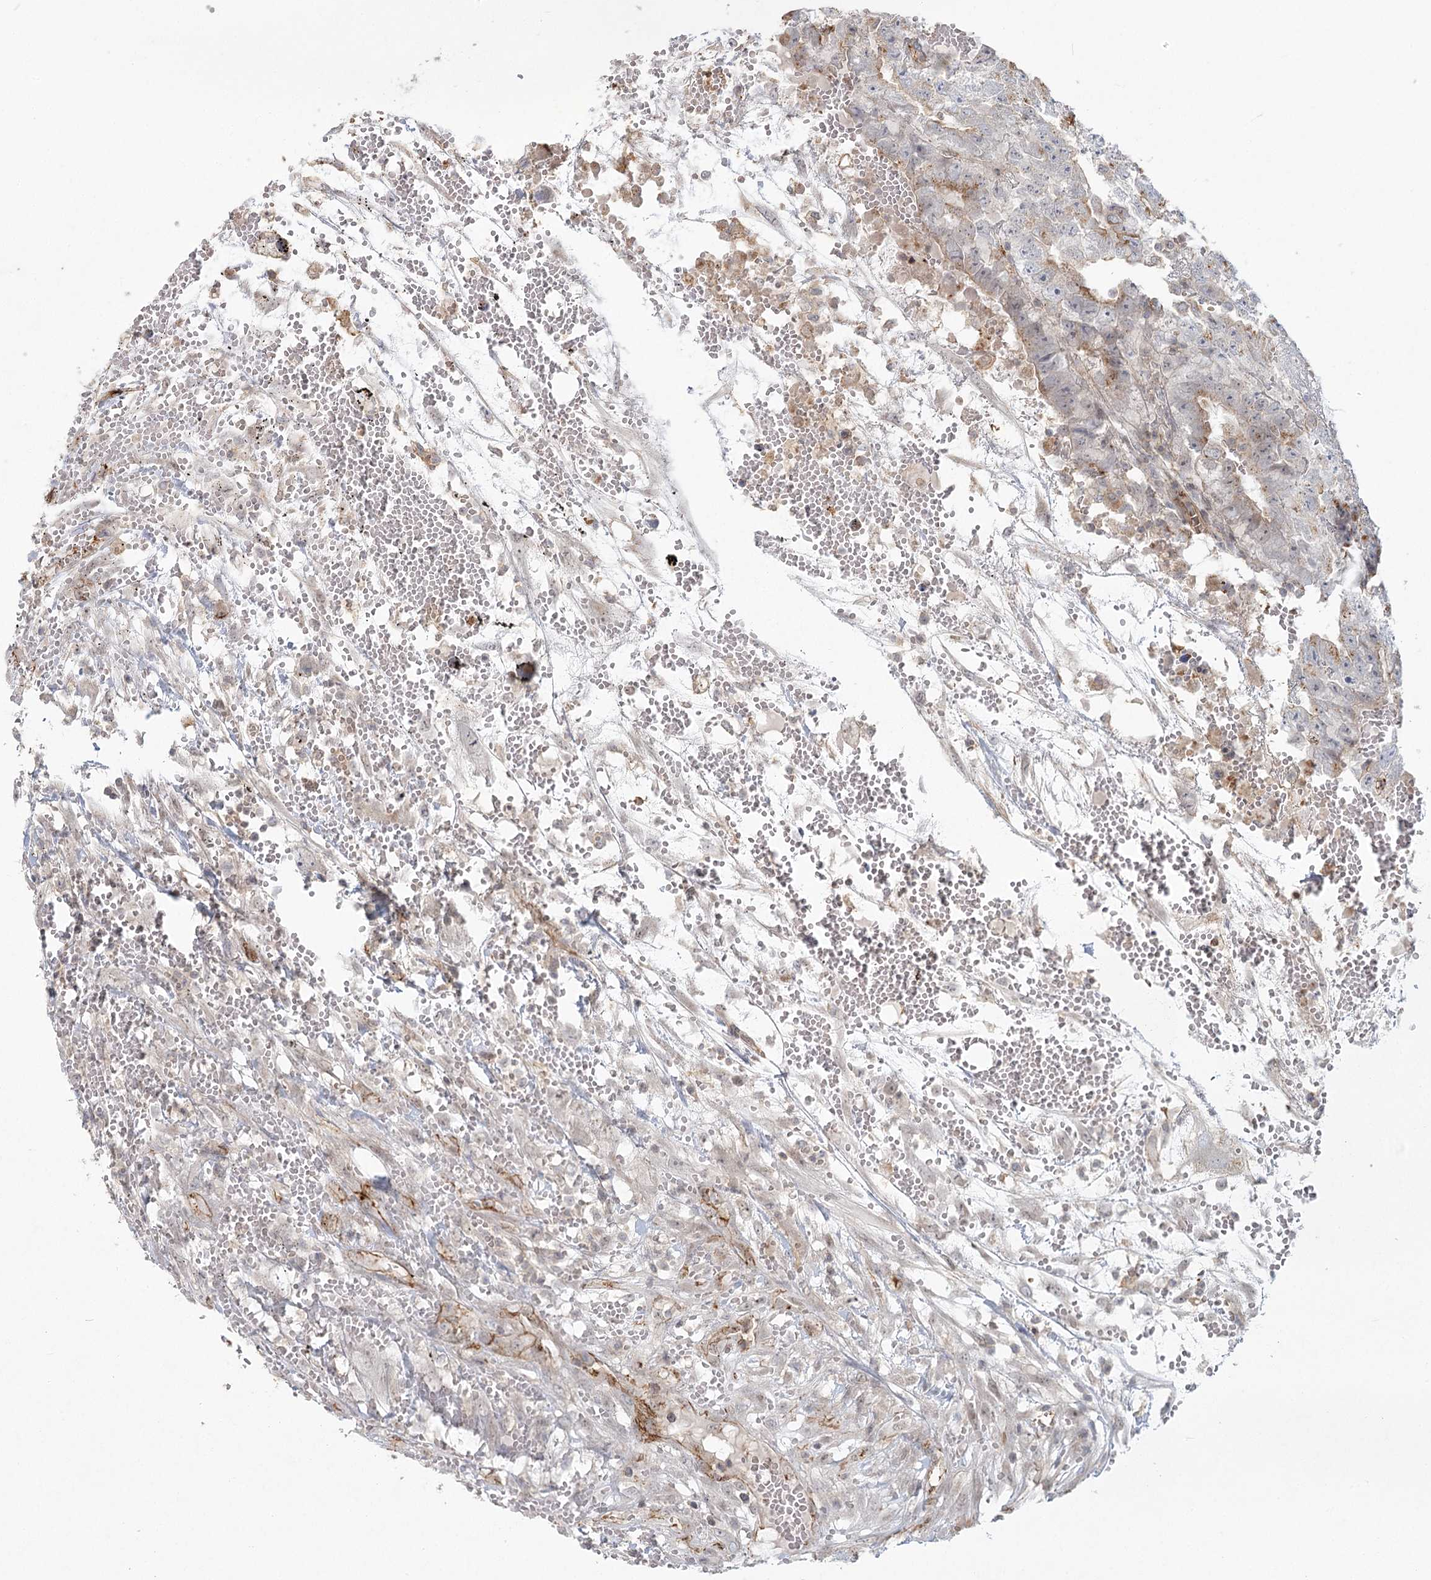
{"staining": {"intensity": "weak", "quantity": "<25%", "location": "cytoplasmic/membranous"}, "tissue": "testis cancer", "cell_type": "Tumor cells", "image_type": "cancer", "snomed": [{"axis": "morphology", "description": "Carcinoma, Embryonal, NOS"}, {"axis": "topography", "description": "Testis"}], "caption": "The IHC image has no significant positivity in tumor cells of testis cancer (embryonal carcinoma) tissue. Nuclei are stained in blue.", "gene": "KBTBD4", "patient": {"sex": "male", "age": 25}}